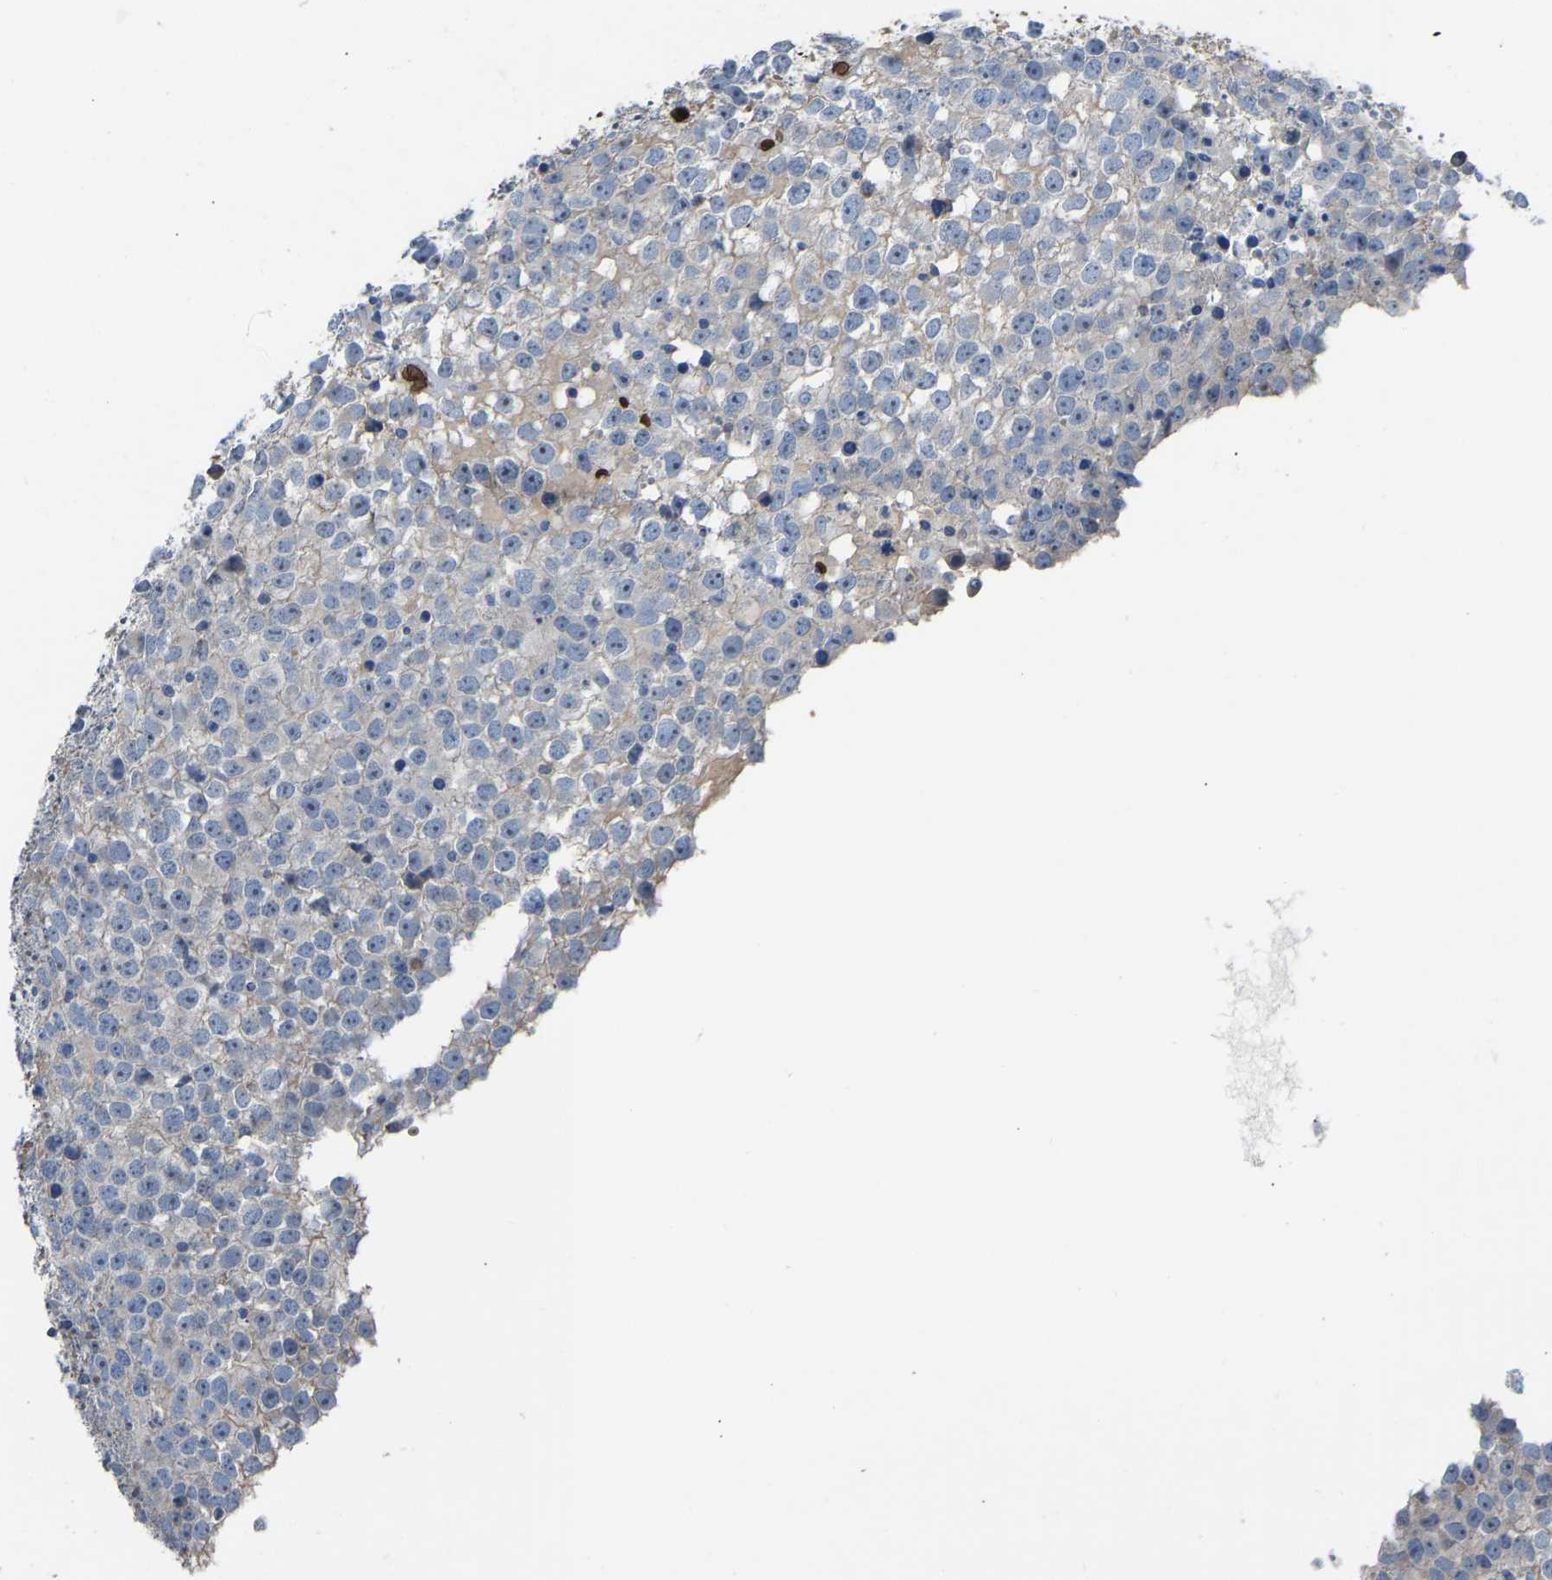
{"staining": {"intensity": "negative", "quantity": "none", "location": "none"}, "tissue": "testis cancer", "cell_type": "Tumor cells", "image_type": "cancer", "snomed": [{"axis": "morphology", "description": "Seminoma, NOS"}, {"axis": "topography", "description": "Testis"}], "caption": "Immunohistochemistry (IHC) photomicrograph of neoplastic tissue: testis cancer stained with DAB (3,3'-diaminobenzidine) reveals no significant protein staining in tumor cells.", "gene": "PIGS", "patient": {"sex": "male", "age": 65}}